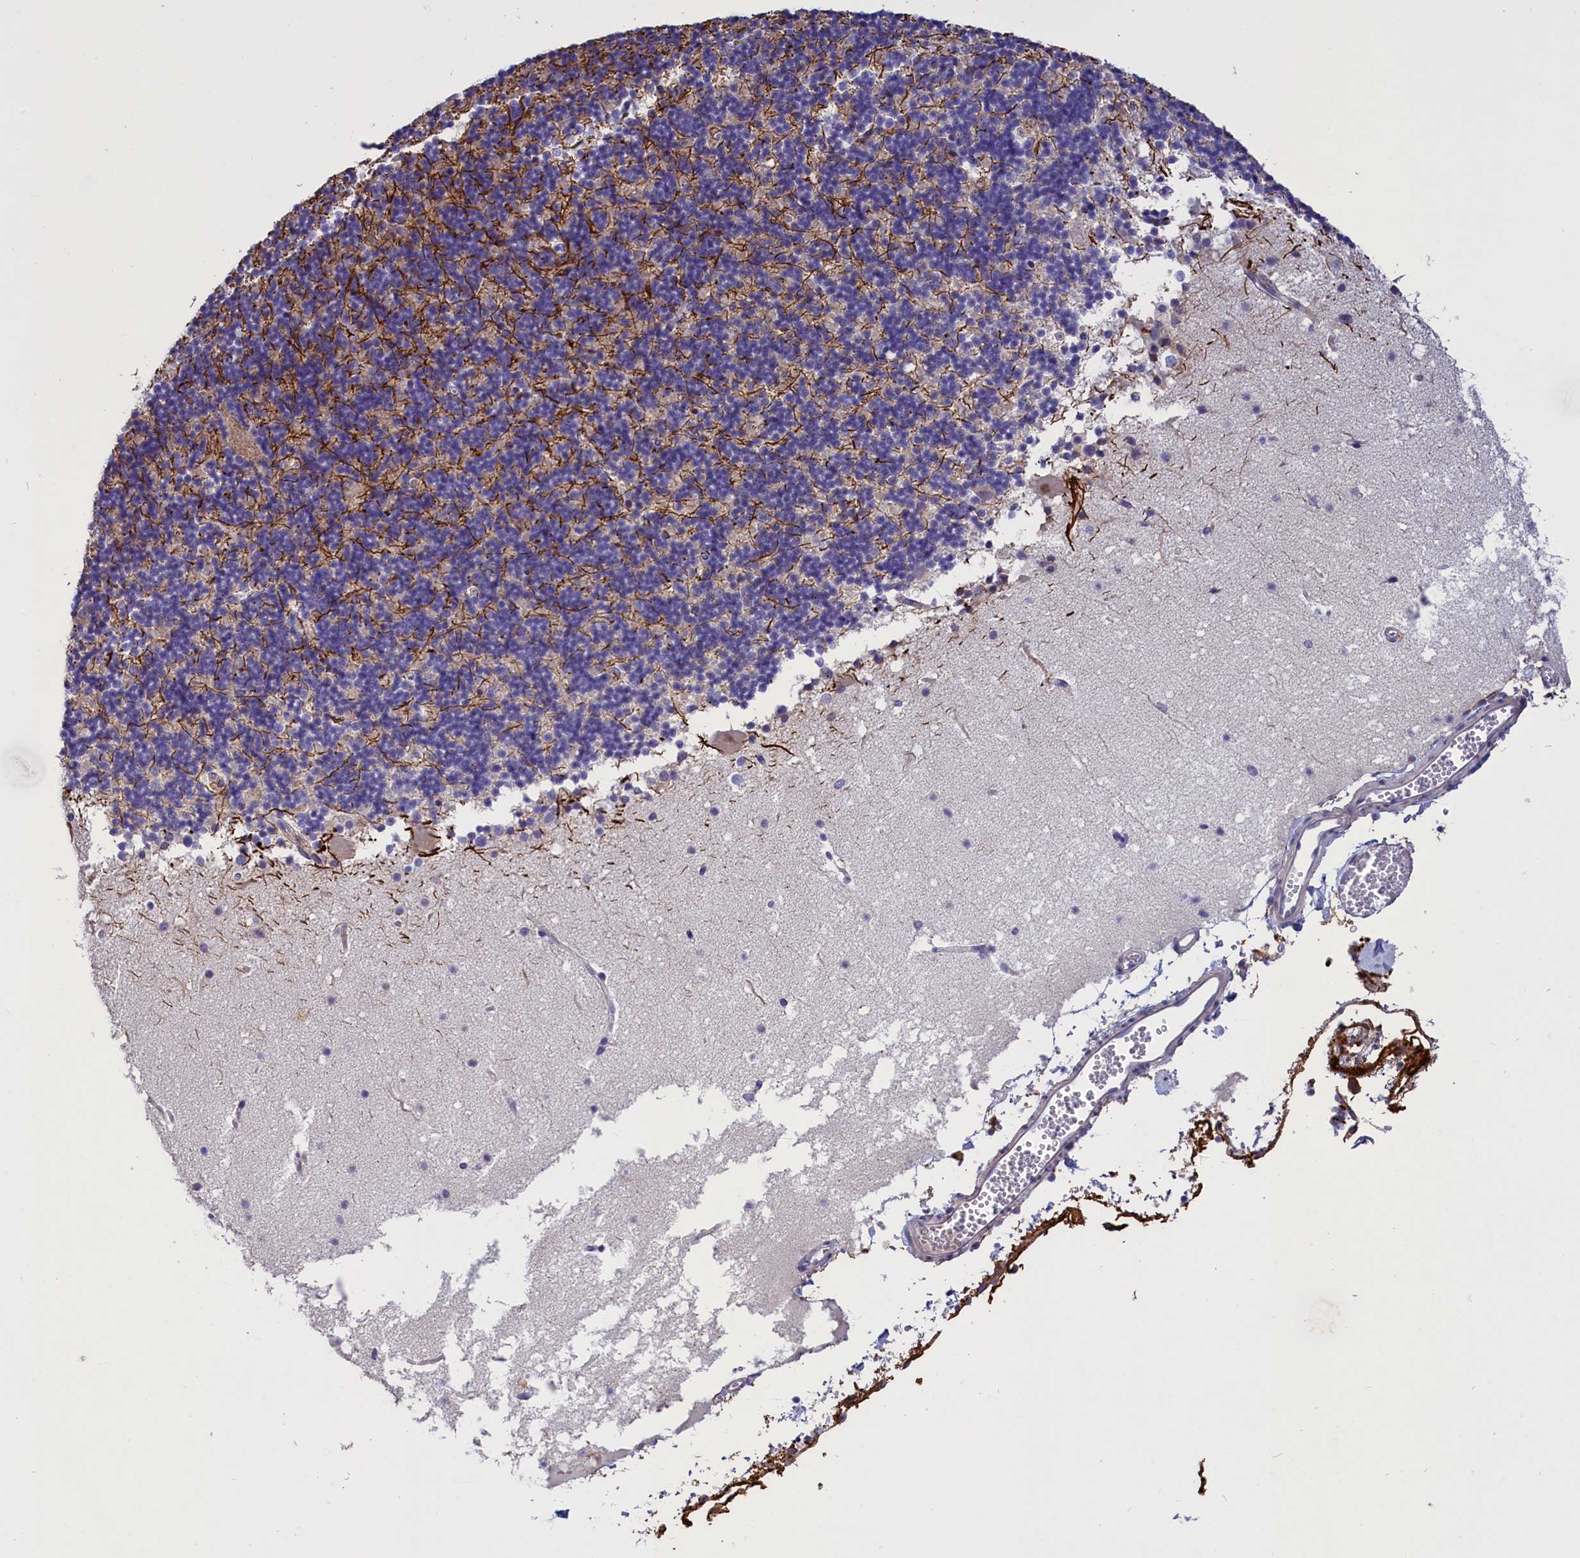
{"staining": {"intensity": "weak", "quantity": "<25%", "location": "cytoplasmic/membranous"}, "tissue": "cerebellum", "cell_type": "Cells in granular layer", "image_type": "normal", "snomed": [{"axis": "morphology", "description": "Normal tissue, NOS"}, {"axis": "topography", "description": "Cerebellum"}], "caption": "High power microscopy micrograph of an IHC histopathology image of unremarkable cerebellum, revealing no significant staining in cells in granular layer.", "gene": "ENPP6", "patient": {"sex": "male", "age": 57}}